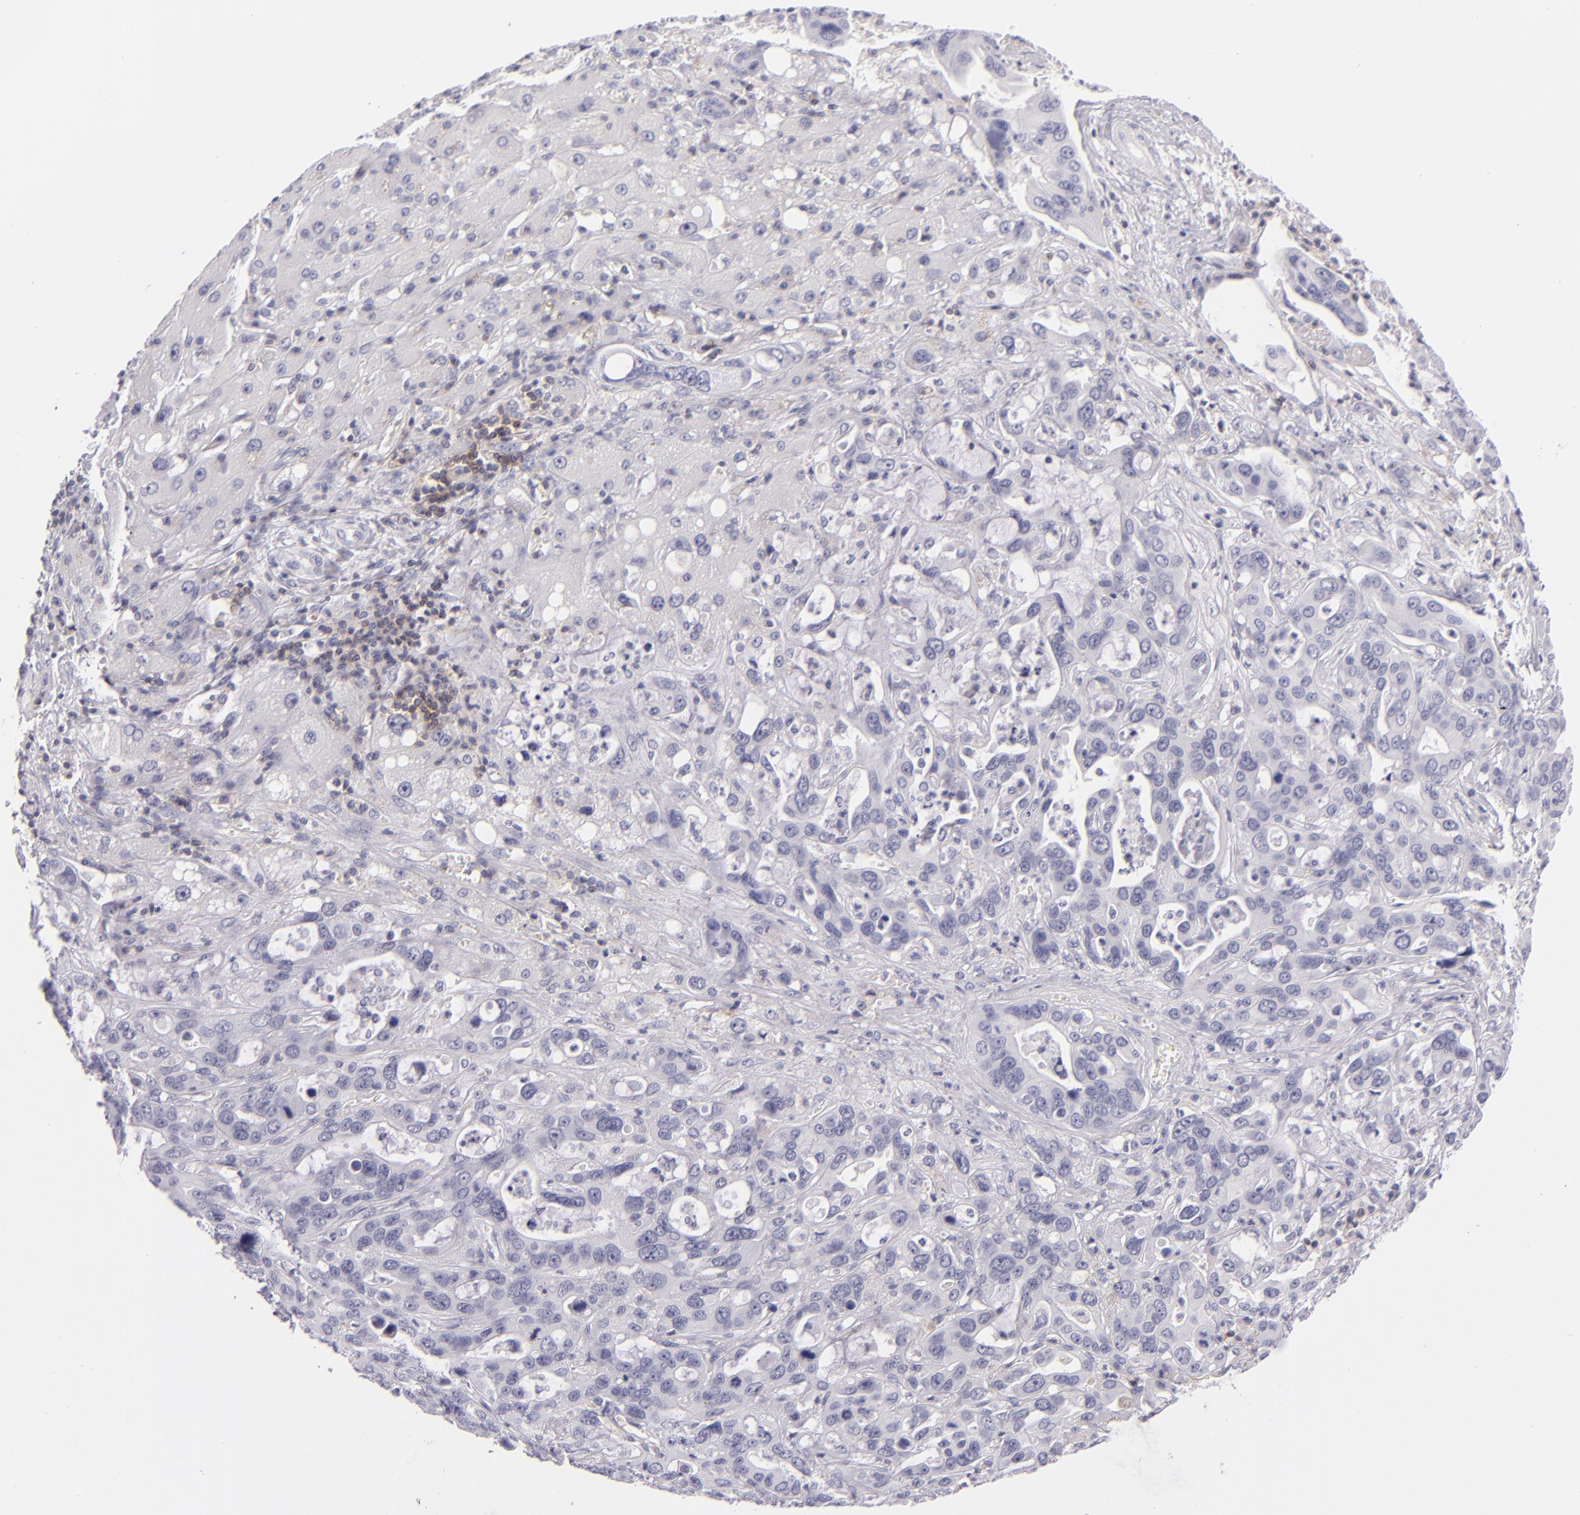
{"staining": {"intensity": "negative", "quantity": "none", "location": "none"}, "tissue": "liver cancer", "cell_type": "Tumor cells", "image_type": "cancer", "snomed": [{"axis": "morphology", "description": "Cholangiocarcinoma"}, {"axis": "topography", "description": "Liver"}], "caption": "There is no significant positivity in tumor cells of liver cholangiocarcinoma.", "gene": "CD48", "patient": {"sex": "female", "age": 65}}